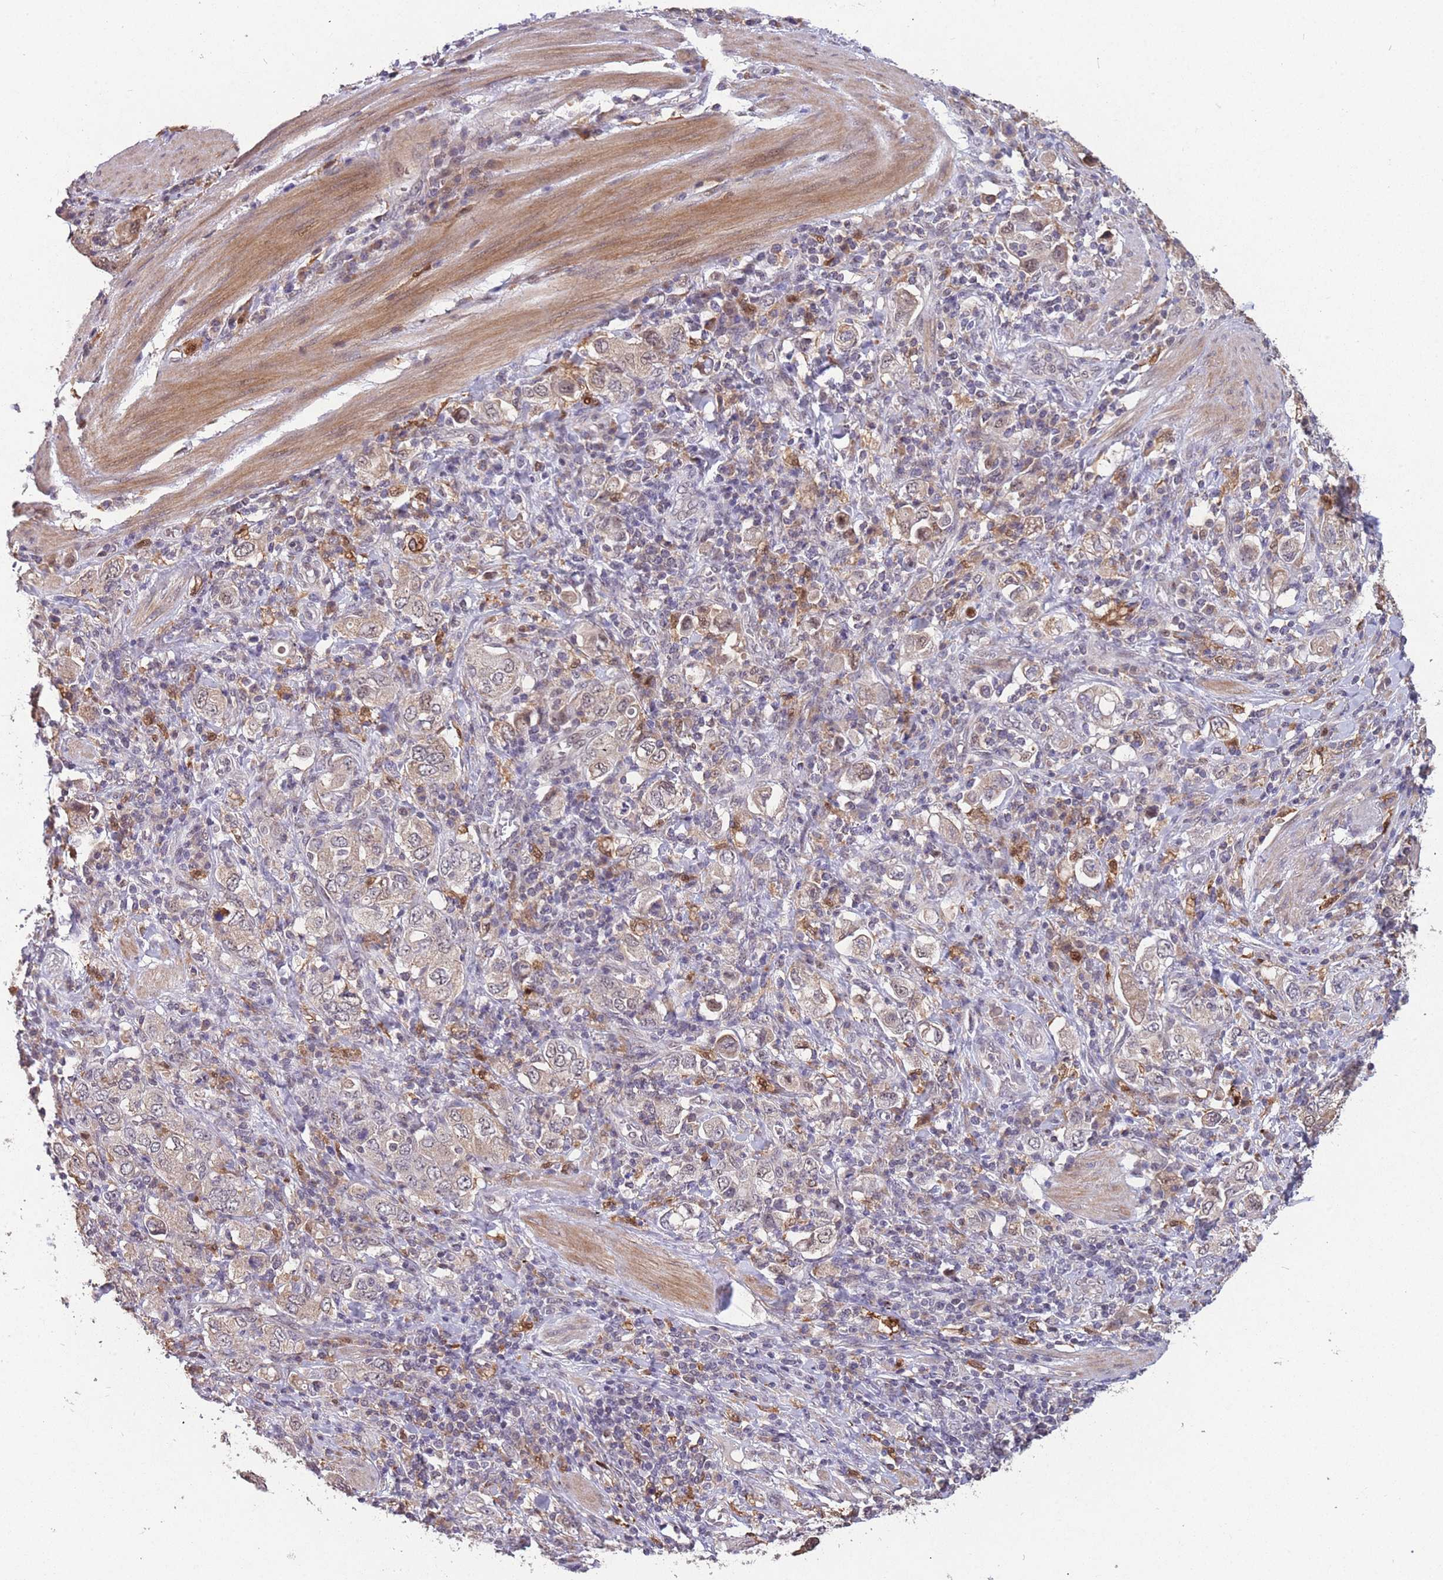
{"staining": {"intensity": "weak", "quantity": "<25%", "location": "cytoplasmic/membranous,nuclear"}, "tissue": "stomach cancer", "cell_type": "Tumor cells", "image_type": "cancer", "snomed": [{"axis": "morphology", "description": "Adenocarcinoma, NOS"}, {"axis": "topography", "description": "Stomach, upper"}, {"axis": "topography", "description": "Stomach"}], "caption": "The image shows no significant positivity in tumor cells of stomach adenocarcinoma. (IHC, brightfield microscopy, high magnification).", "gene": "ZNF639", "patient": {"sex": "male", "age": 62}}